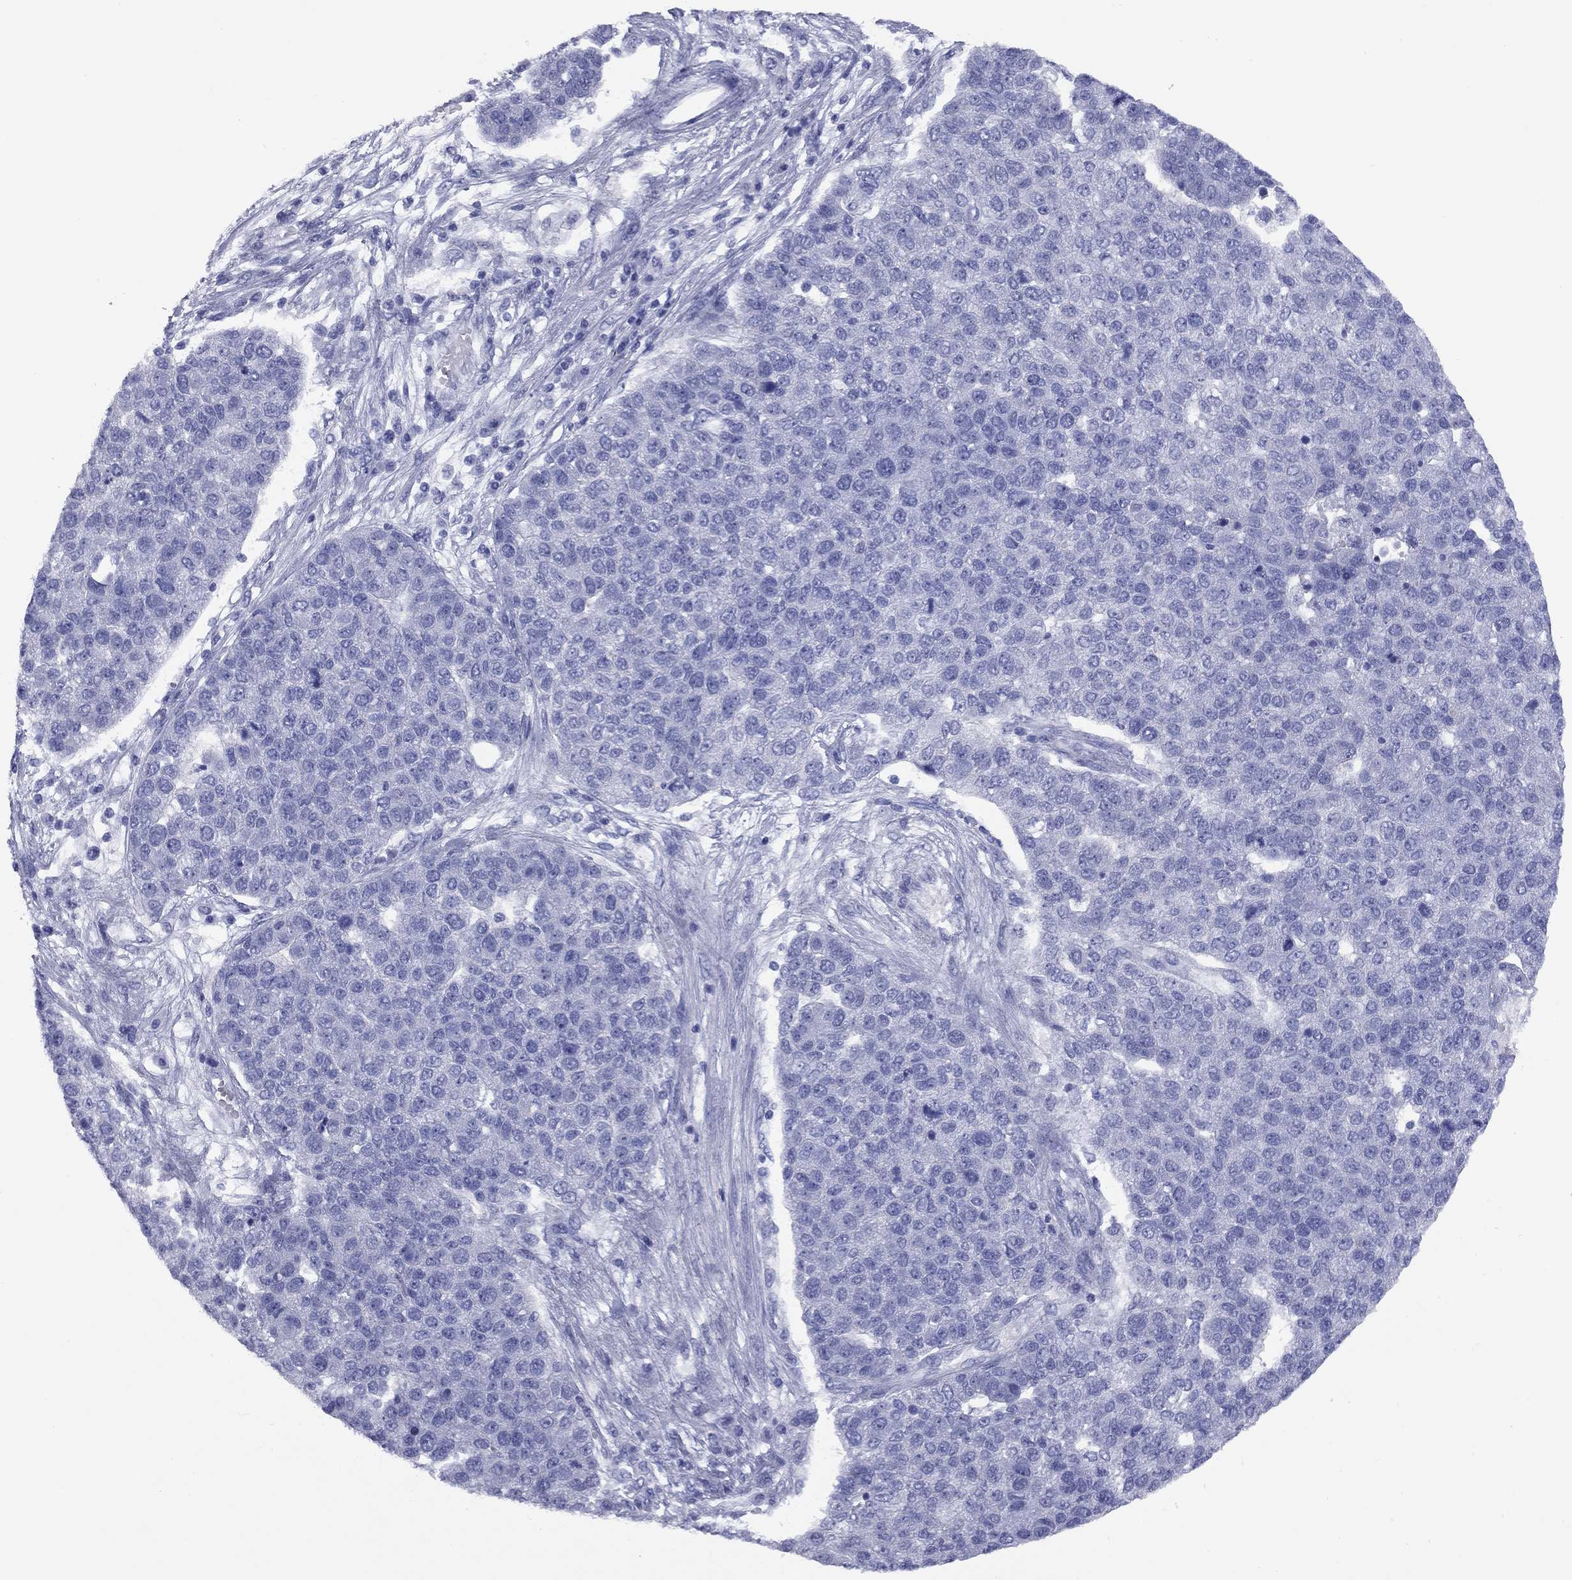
{"staining": {"intensity": "negative", "quantity": "none", "location": "none"}, "tissue": "pancreatic cancer", "cell_type": "Tumor cells", "image_type": "cancer", "snomed": [{"axis": "morphology", "description": "Adenocarcinoma, NOS"}, {"axis": "topography", "description": "Pancreas"}], "caption": "Immunohistochemistry of adenocarcinoma (pancreatic) displays no positivity in tumor cells.", "gene": "NPPA", "patient": {"sex": "female", "age": 61}}